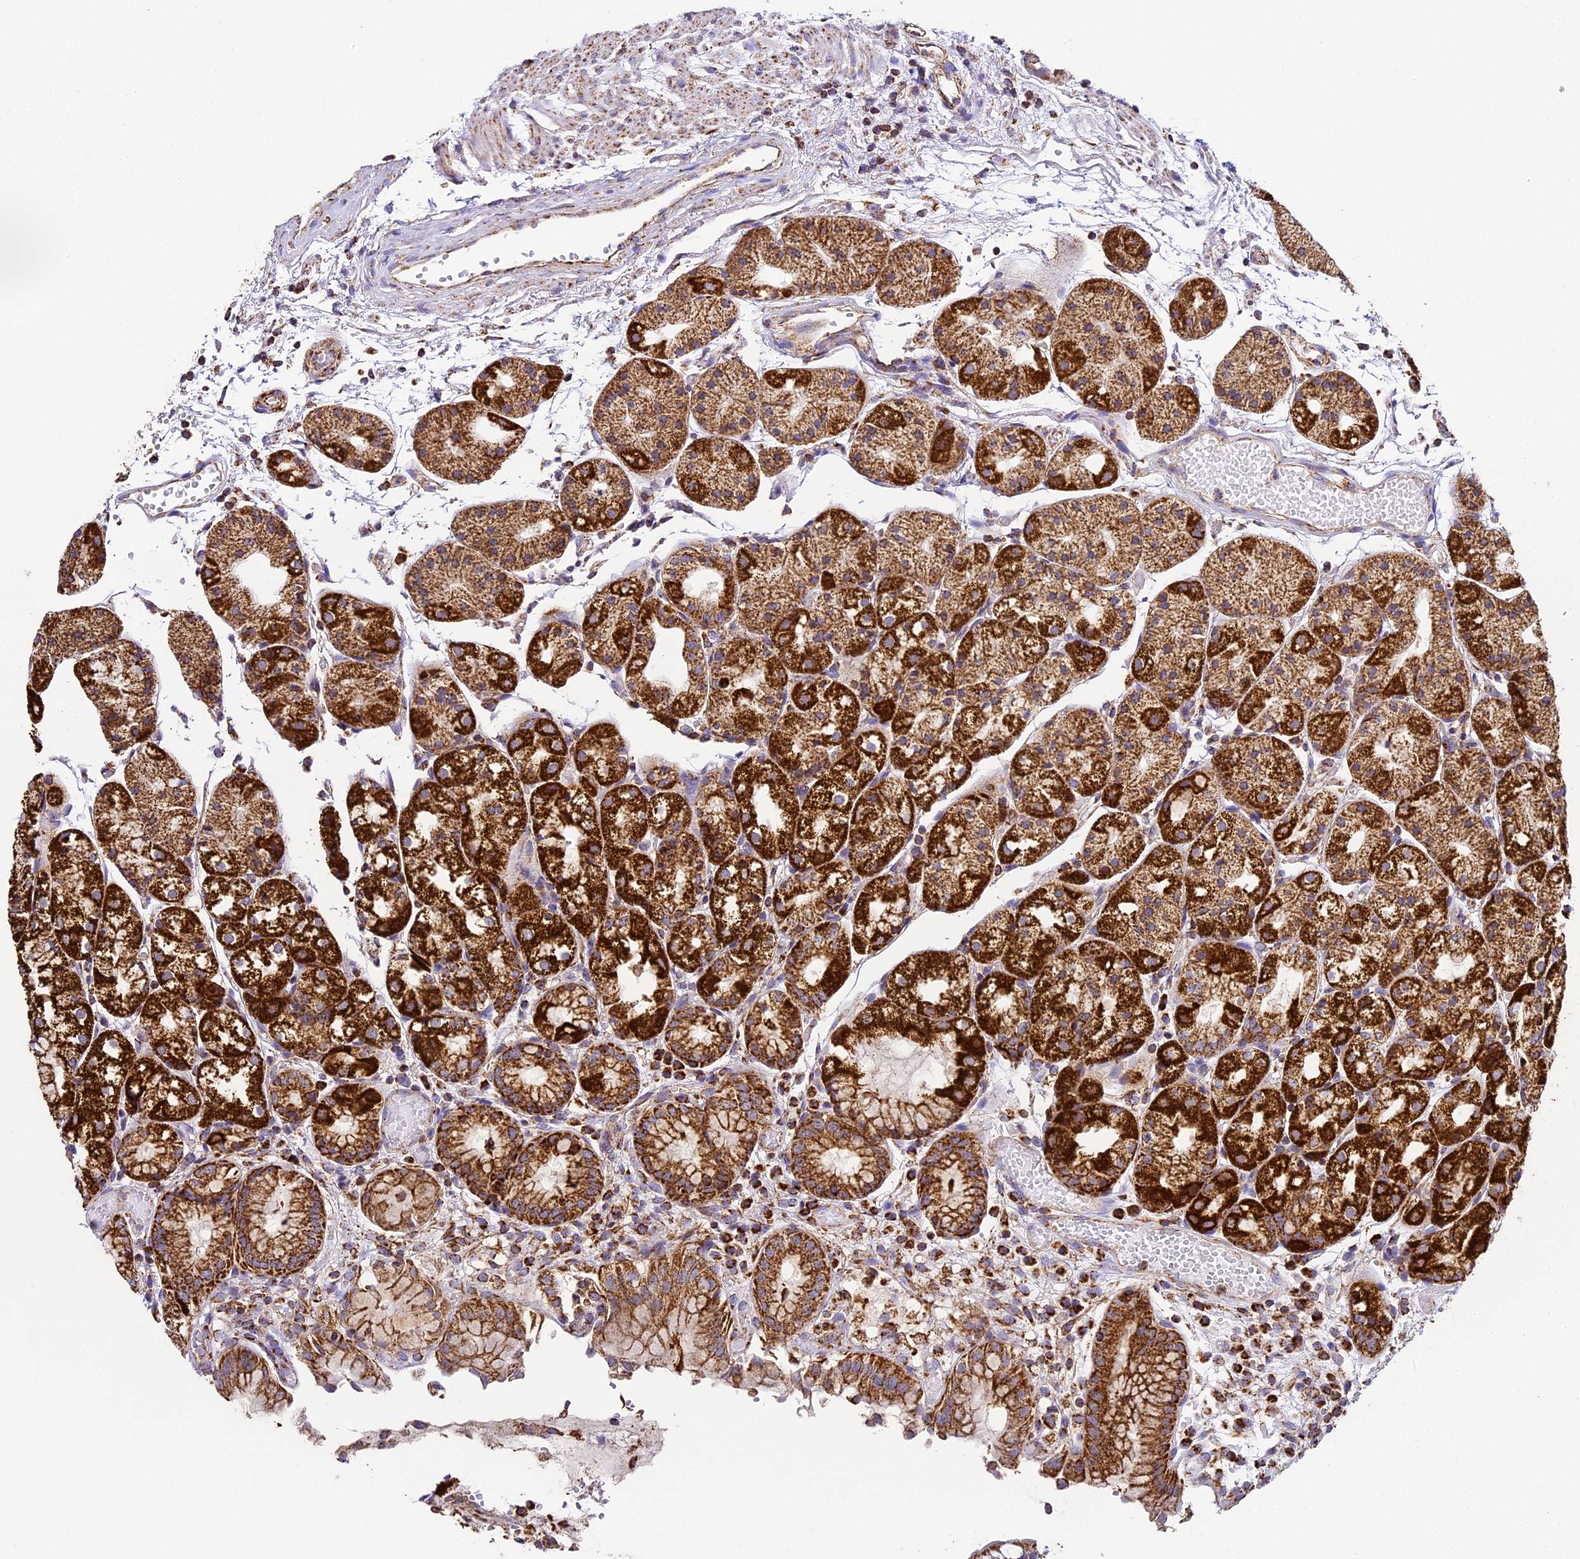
{"staining": {"intensity": "strong", "quantity": ">75%", "location": "cytoplasmic/membranous"}, "tissue": "stomach", "cell_type": "Glandular cells", "image_type": "normal", "snomed": [{"axis": "morphology", "description": "Normal tissue, NOS"}, {"axis": "topography", "description": "Stomach, upper"}], "caption": "A brown stain shows strong cytoplasmic/membranous expression of a protein in glandular cells of normal stomach.", "gene": "STK17A", "patient": {"sex": "male", "age": 72}}